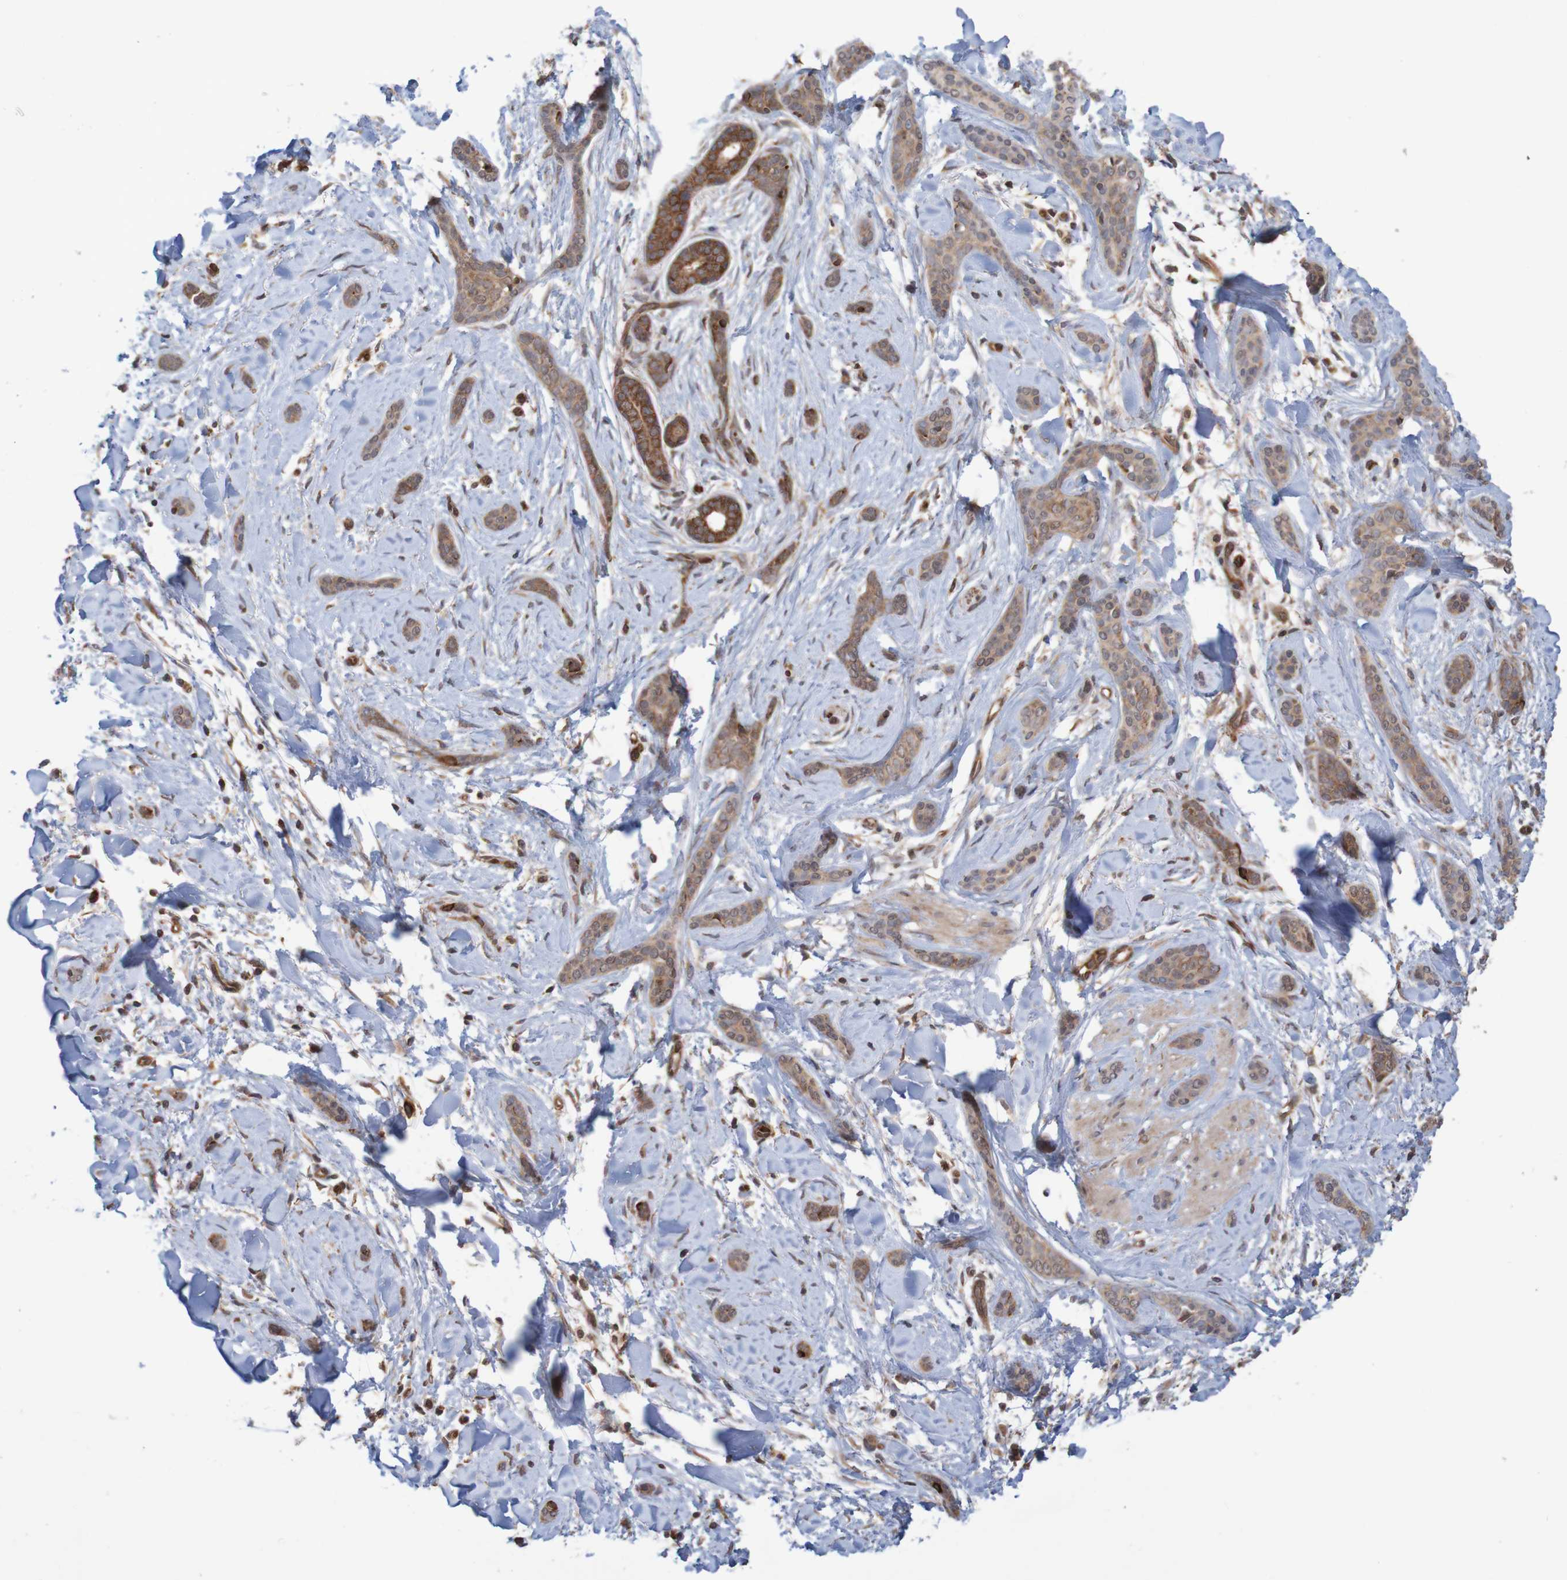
{"staining": {"intensity": "weak", "quantity": ">75%", "location": "cytoplasmic/membranous"}, "tissue": "skin cancer", "cell_type": "Tumor cells", "image_type": "cancer", "snomed": [{"axis": "morphology", "description": "Basal cell carcinoma"}, {"axis": "morphology", "description": "Adnexal tumor, benign"}, {"axis": "topography", "description": "Skin"}], "caption": "High-magnification brightfield microscopy of skin cancer (basal cell carcinoma) stained with DAB (brown) and counterstained with hematoxylin (blue). tumor cells exhibit weak cytoplasmic/membranous staining is identified in about>75% of cells.", "gene": "MRPL52", "patient": {"sex": "female", "age": 42}}